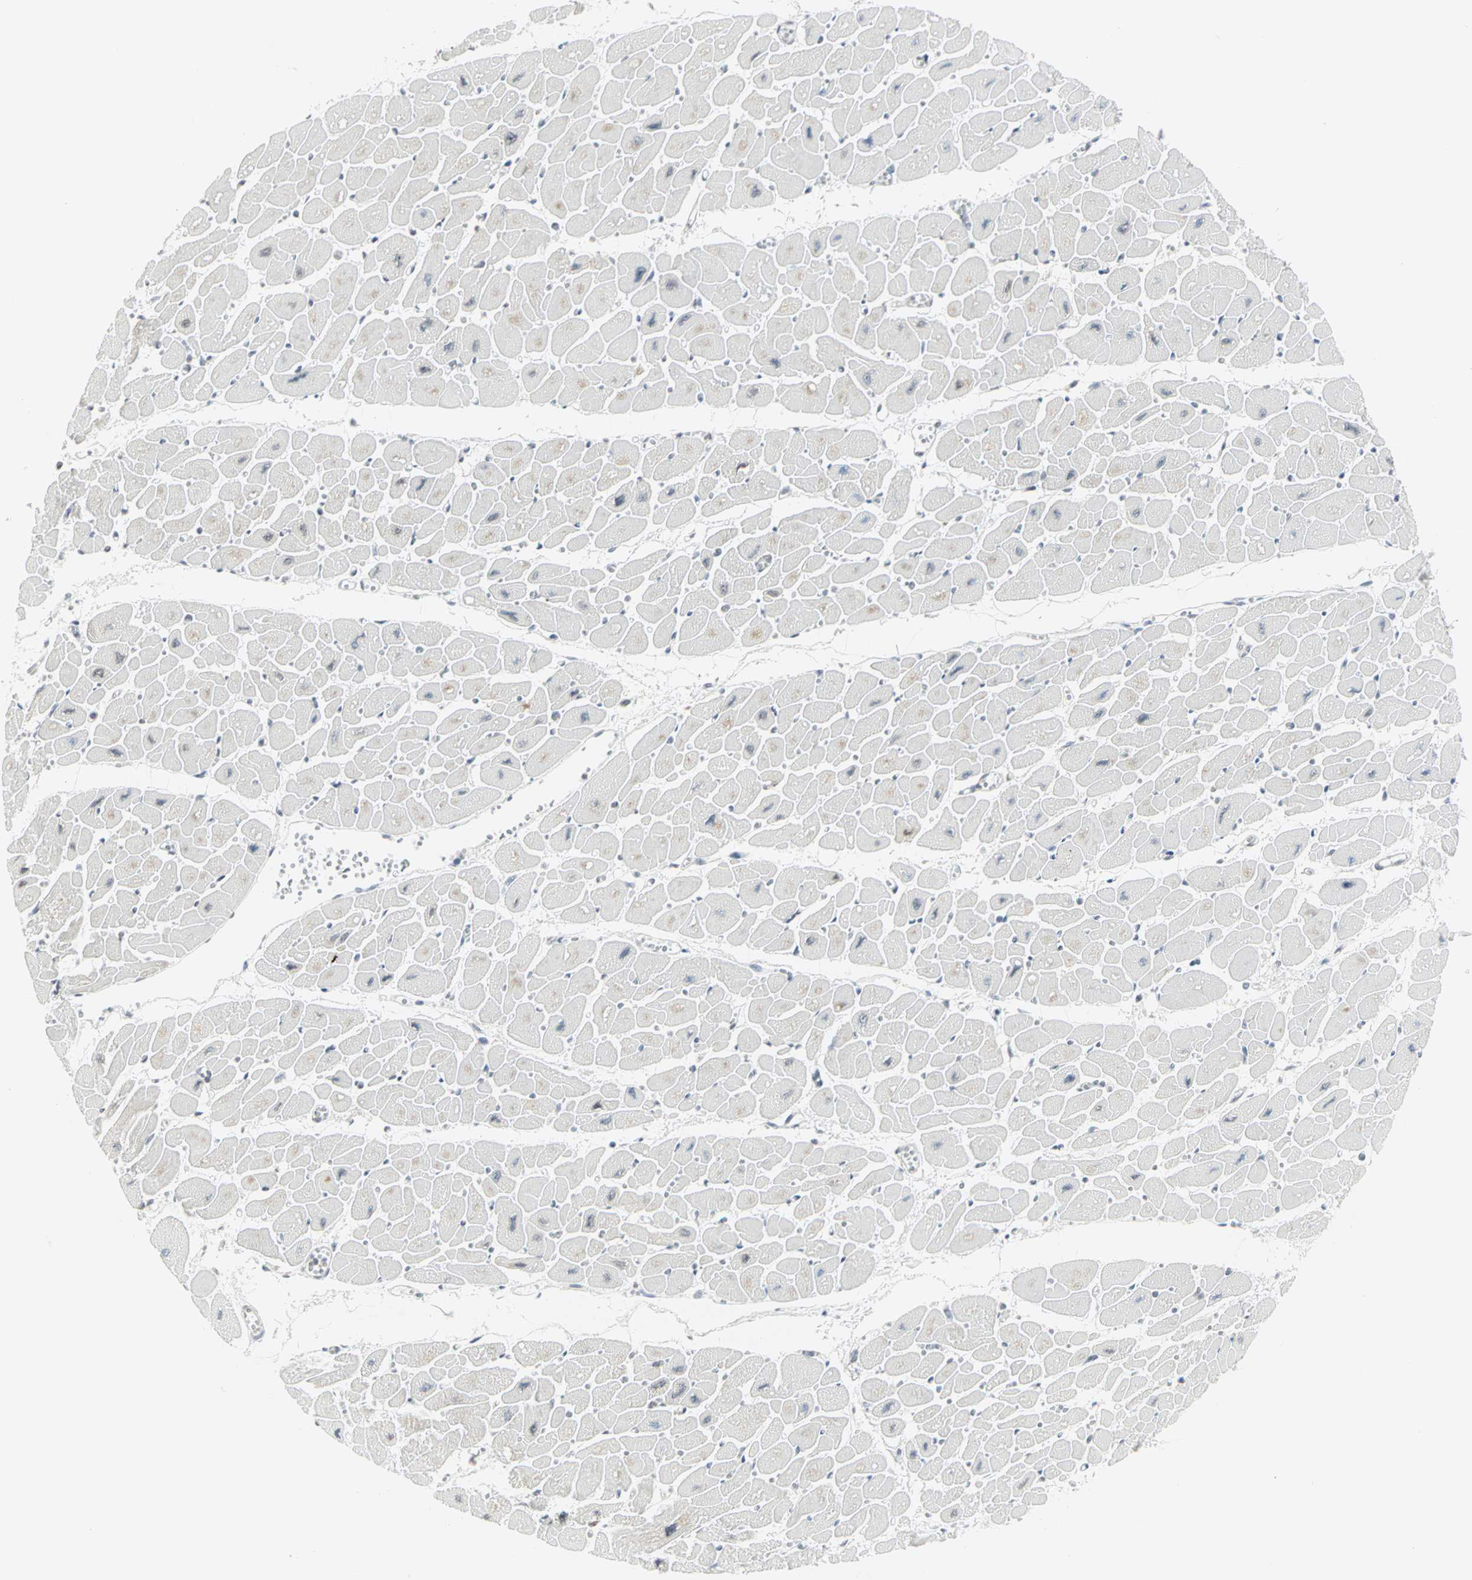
{"staining": {"intensity": "moderate", "quantity": "<25%", "location": "nuclear"}, "tissue": "heart muscle", "cell_type": "Cardiomyocytes", "image_type": "normal", "snomed": [{"axis": "morphology", "description": "Normal tissue, NOS"}, {"axis": "topography", "description": "Heart"}], "caption": "Approximately <25% of cardiomyocytes in benign human heart muscle show moderate nuclear protein staining as visualized by brown immunohistochemical staining.", "gene": "CBLC", "patient": {"sex": "female", "age": 54}}